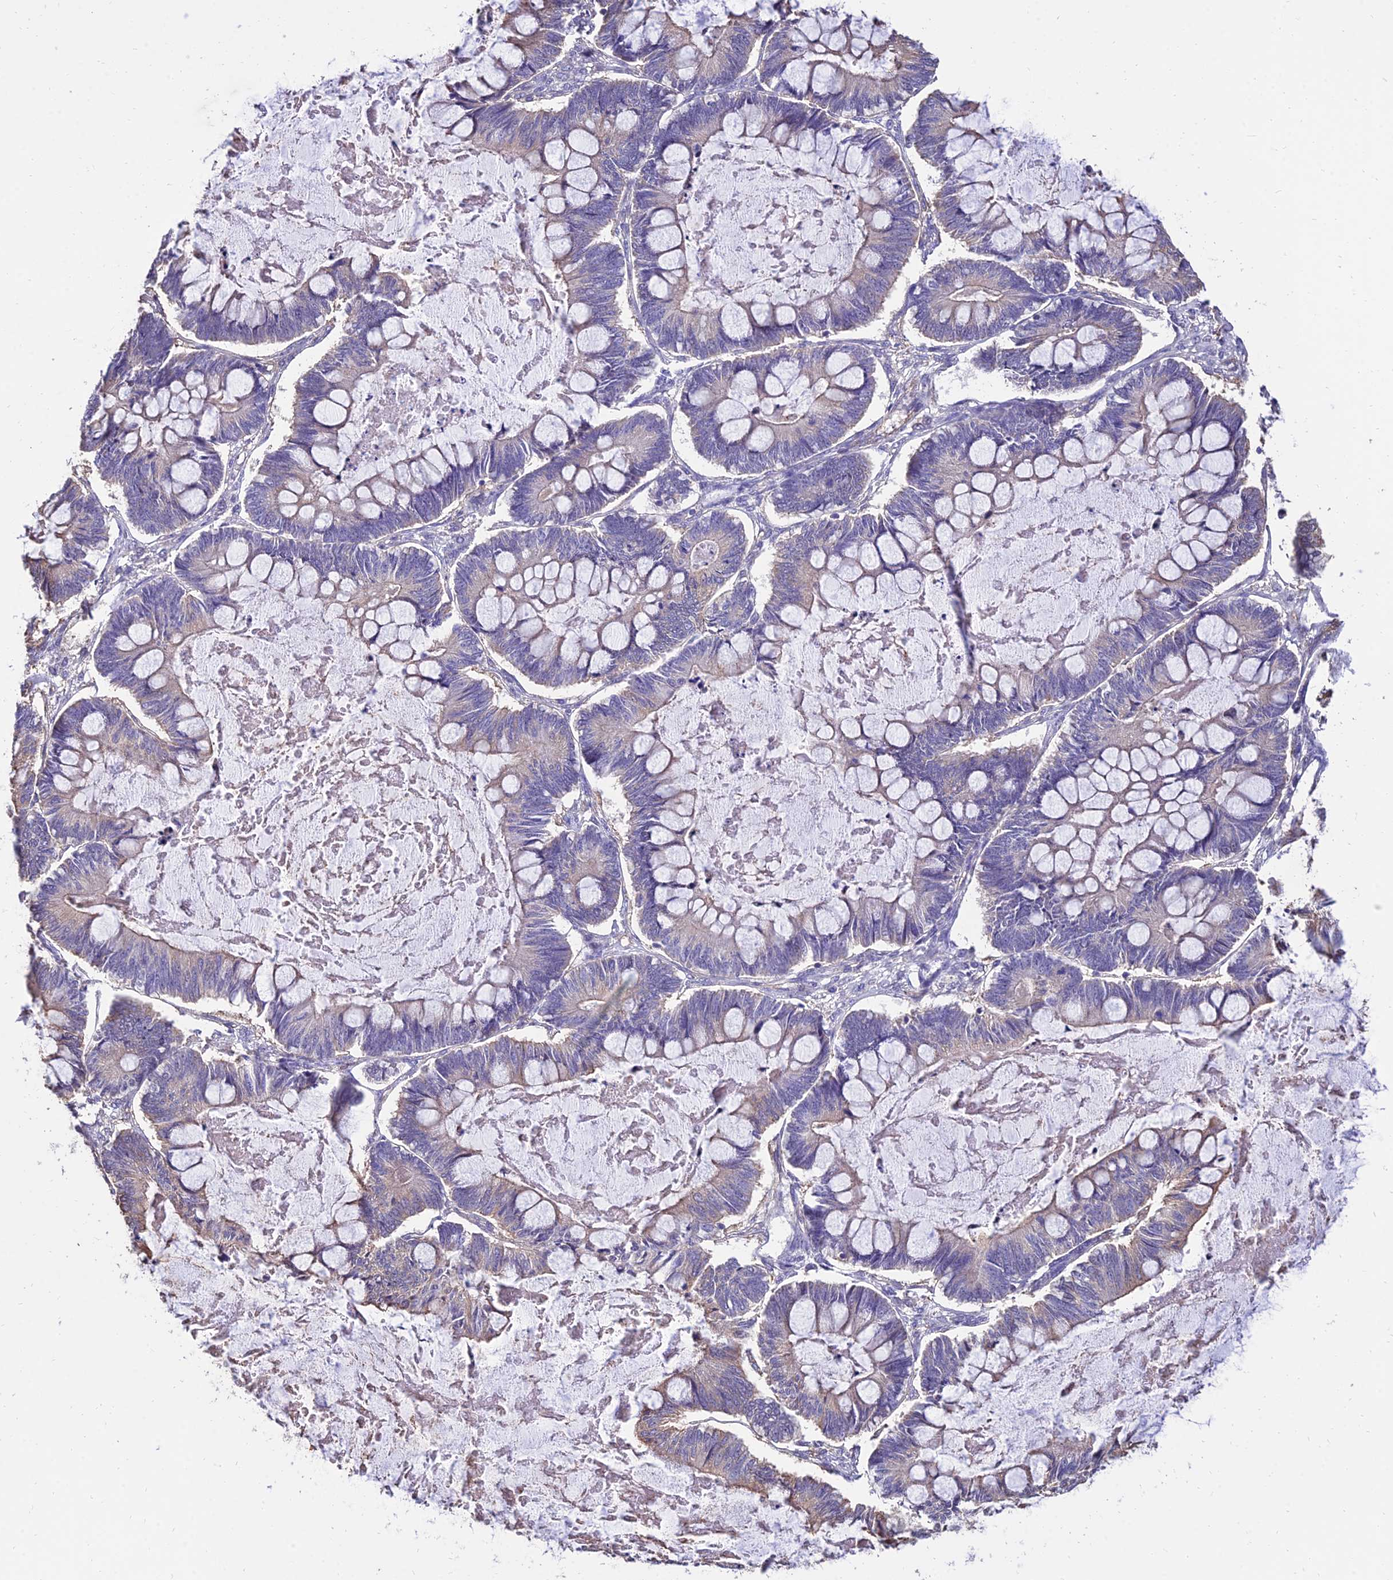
{"staining": {"intensity": "weak", "quantity": "25%-75%", "location": "cytoplasmic/membranous"}, "tissue": "ovarian cancer", "cell_type": "Tumor cells", "image_type": "cancer", "snomed": [{"axis": "morphology", "description": "Cystadenocarcinoma, mucinous, NOS"}, {"axis": "topography", "description": "Ovary"}], "caption": "Immunohistochemical staining of ovarian cancer exhibits weak cytoplasmic/membranous protein expression in about 25%-75% of tumor cells.", "gene": "CALM2", "patient": {"sex": "female", "age": 61}}